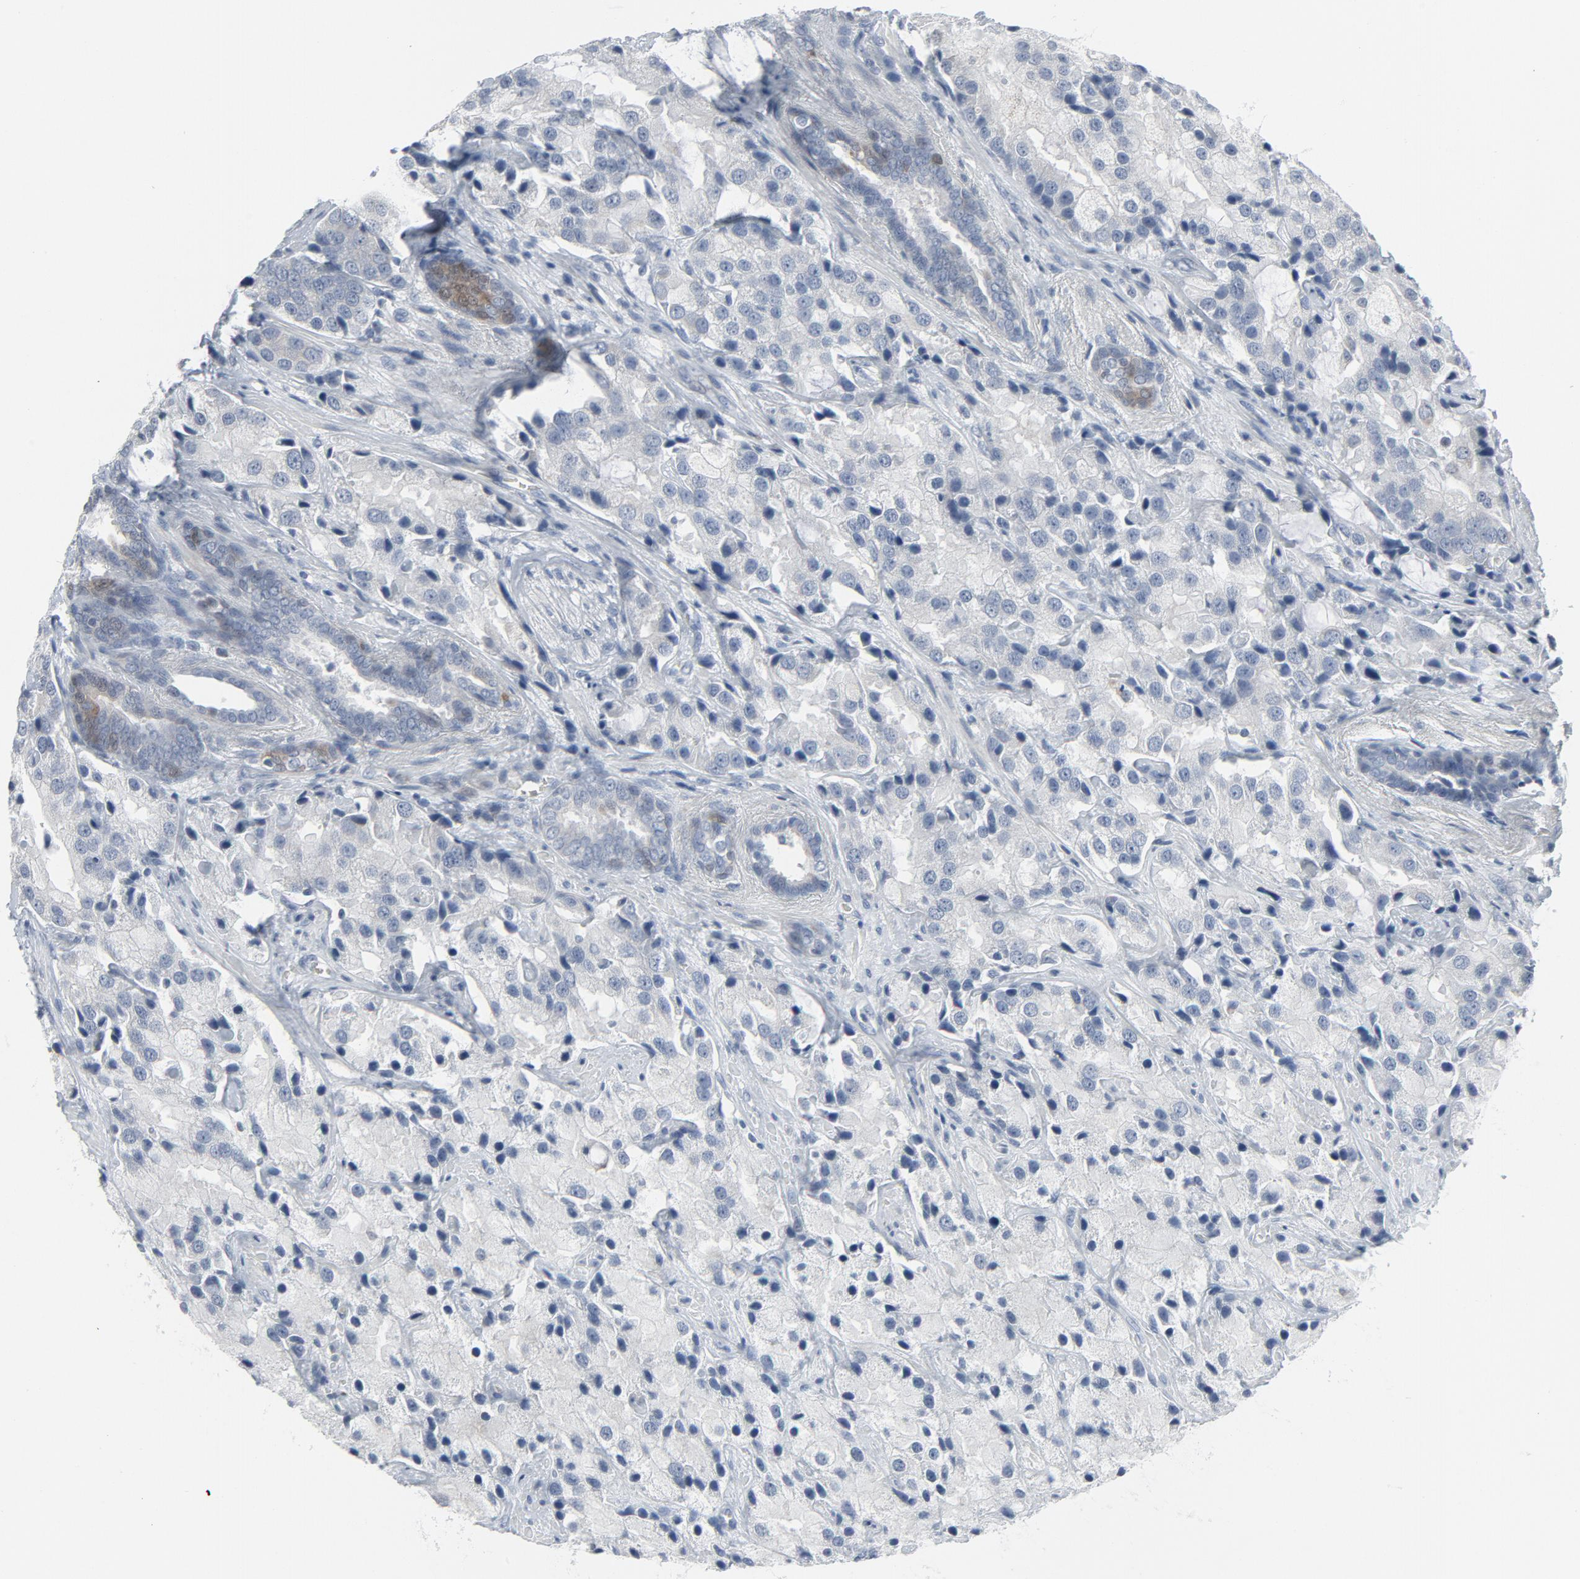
{"staining": {"intensity": "negative", "quantity": "none", "location": "none"}, "tissue": "prostate cancer", "cell_type": "Tumor cells", "image_type": "cancer", "snomed": [{"axis": "morphology", "description": "Adenocarcinoma, High grade"}, {"axis": "topography", "description": "Prostate"}], "caption": "Tumor cells show no significant protein positivity in high-grade adenocarcinoma (prostate). (IHC, brightfield microscopy, high magnification).", "gene": "GPX2", "patient": {"sex": "male", "age": 70}}